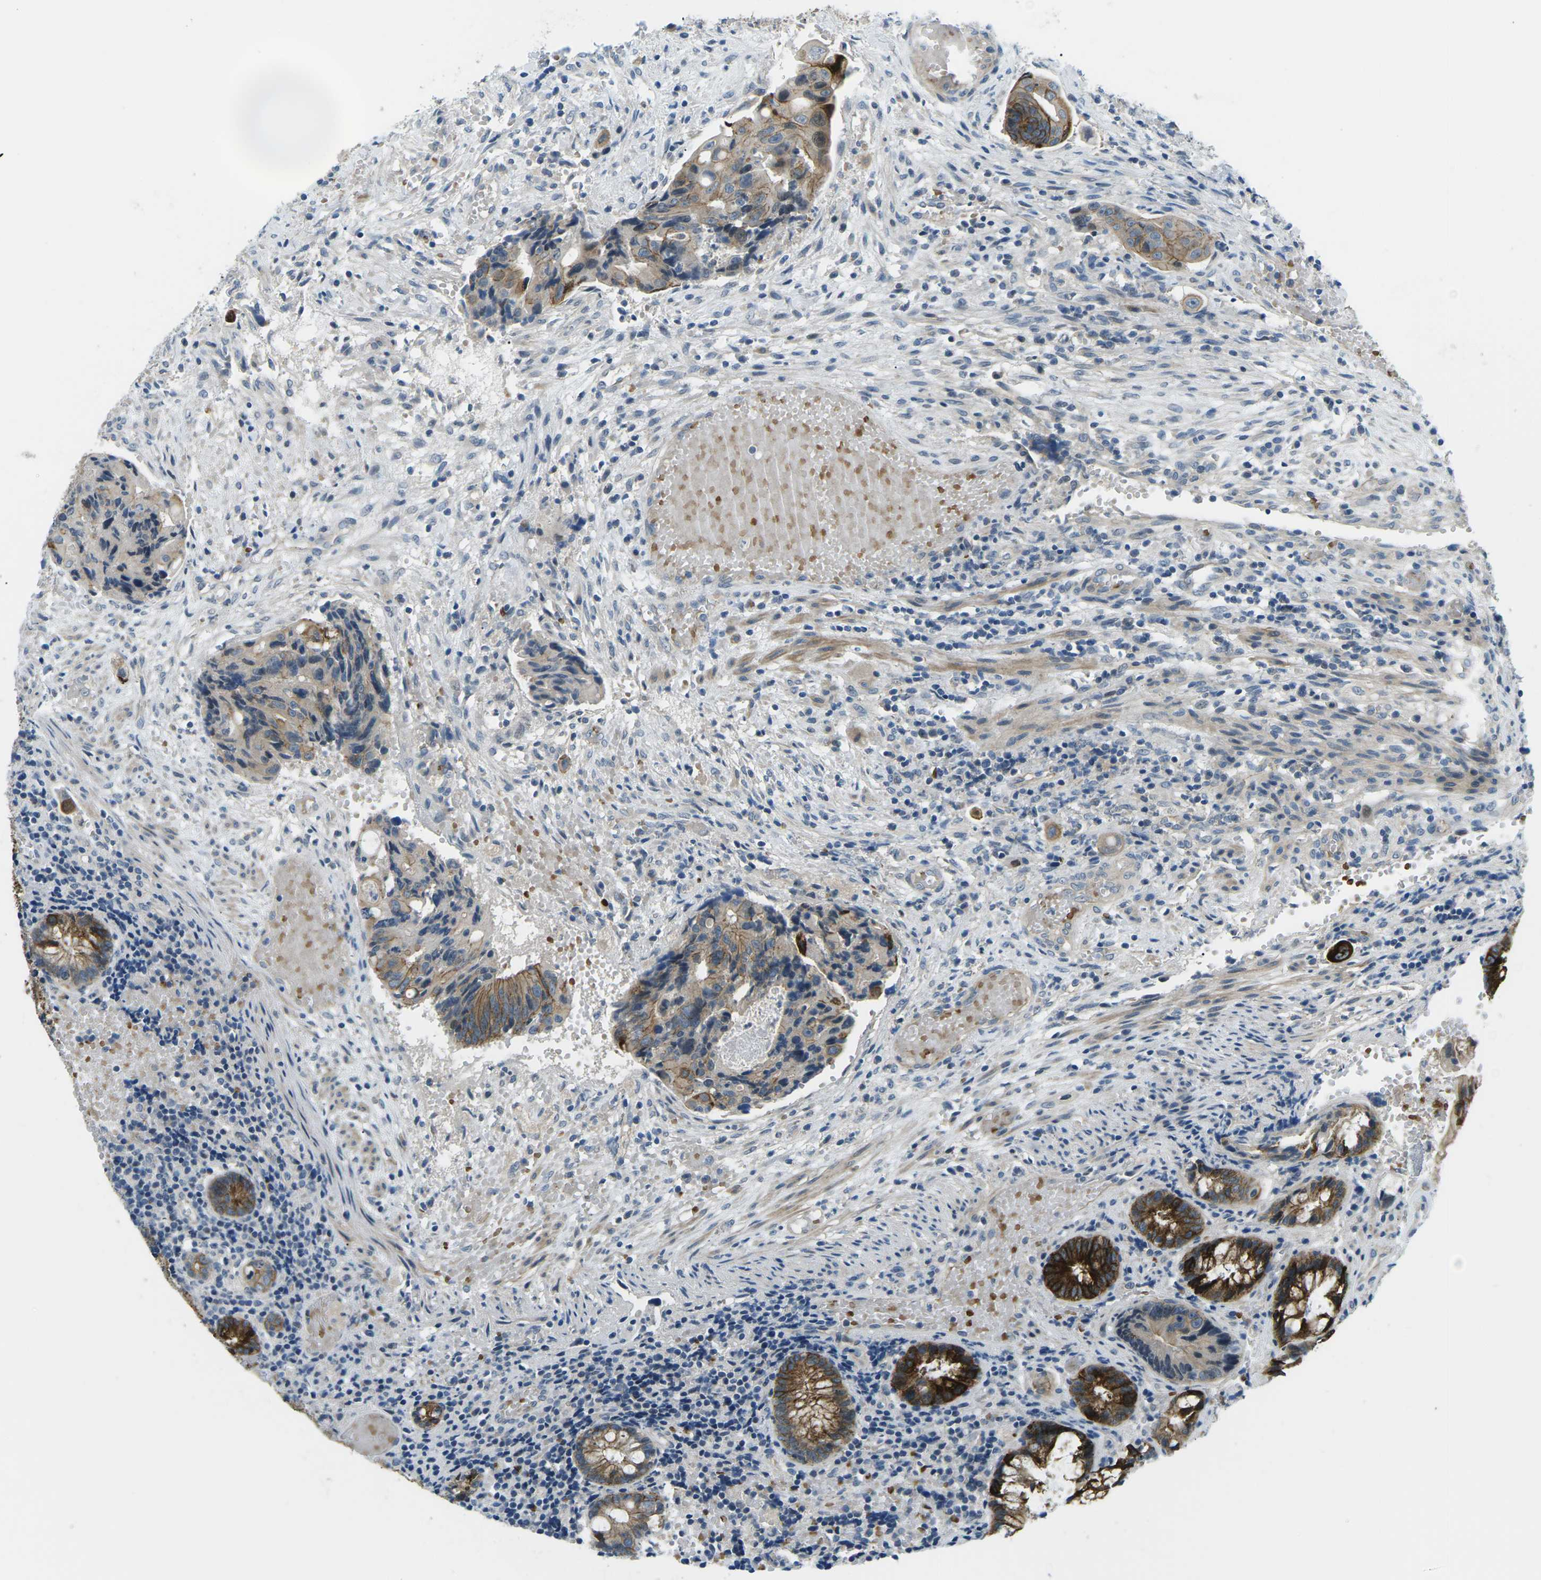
{"staining": {"intensity": "moderate", "quantity": ">75%", "location": "cytoplasmic/membranous"}, "tissue": "colorectal cancer", "cell_type": "Tumor cells", "image_type": "cancer", "snomed": [{"axis": "morphology", "description": "Adenocarcinoma, NOS"}, {"axis": "topography", "description": "Colon"}], "caption": "Immunohistochemistry image of neoplastic tissue: human colorectal cancer stained using immunohistochemistry demonstrates medium levels of moderate protein expression localized specifically in the cytoplasmic/membranous of tumor cells, appearing as a cytoplasmic/membranous brown color.", "gene": "CTNND1", "patient": {"sex": "female", "age": 57}}